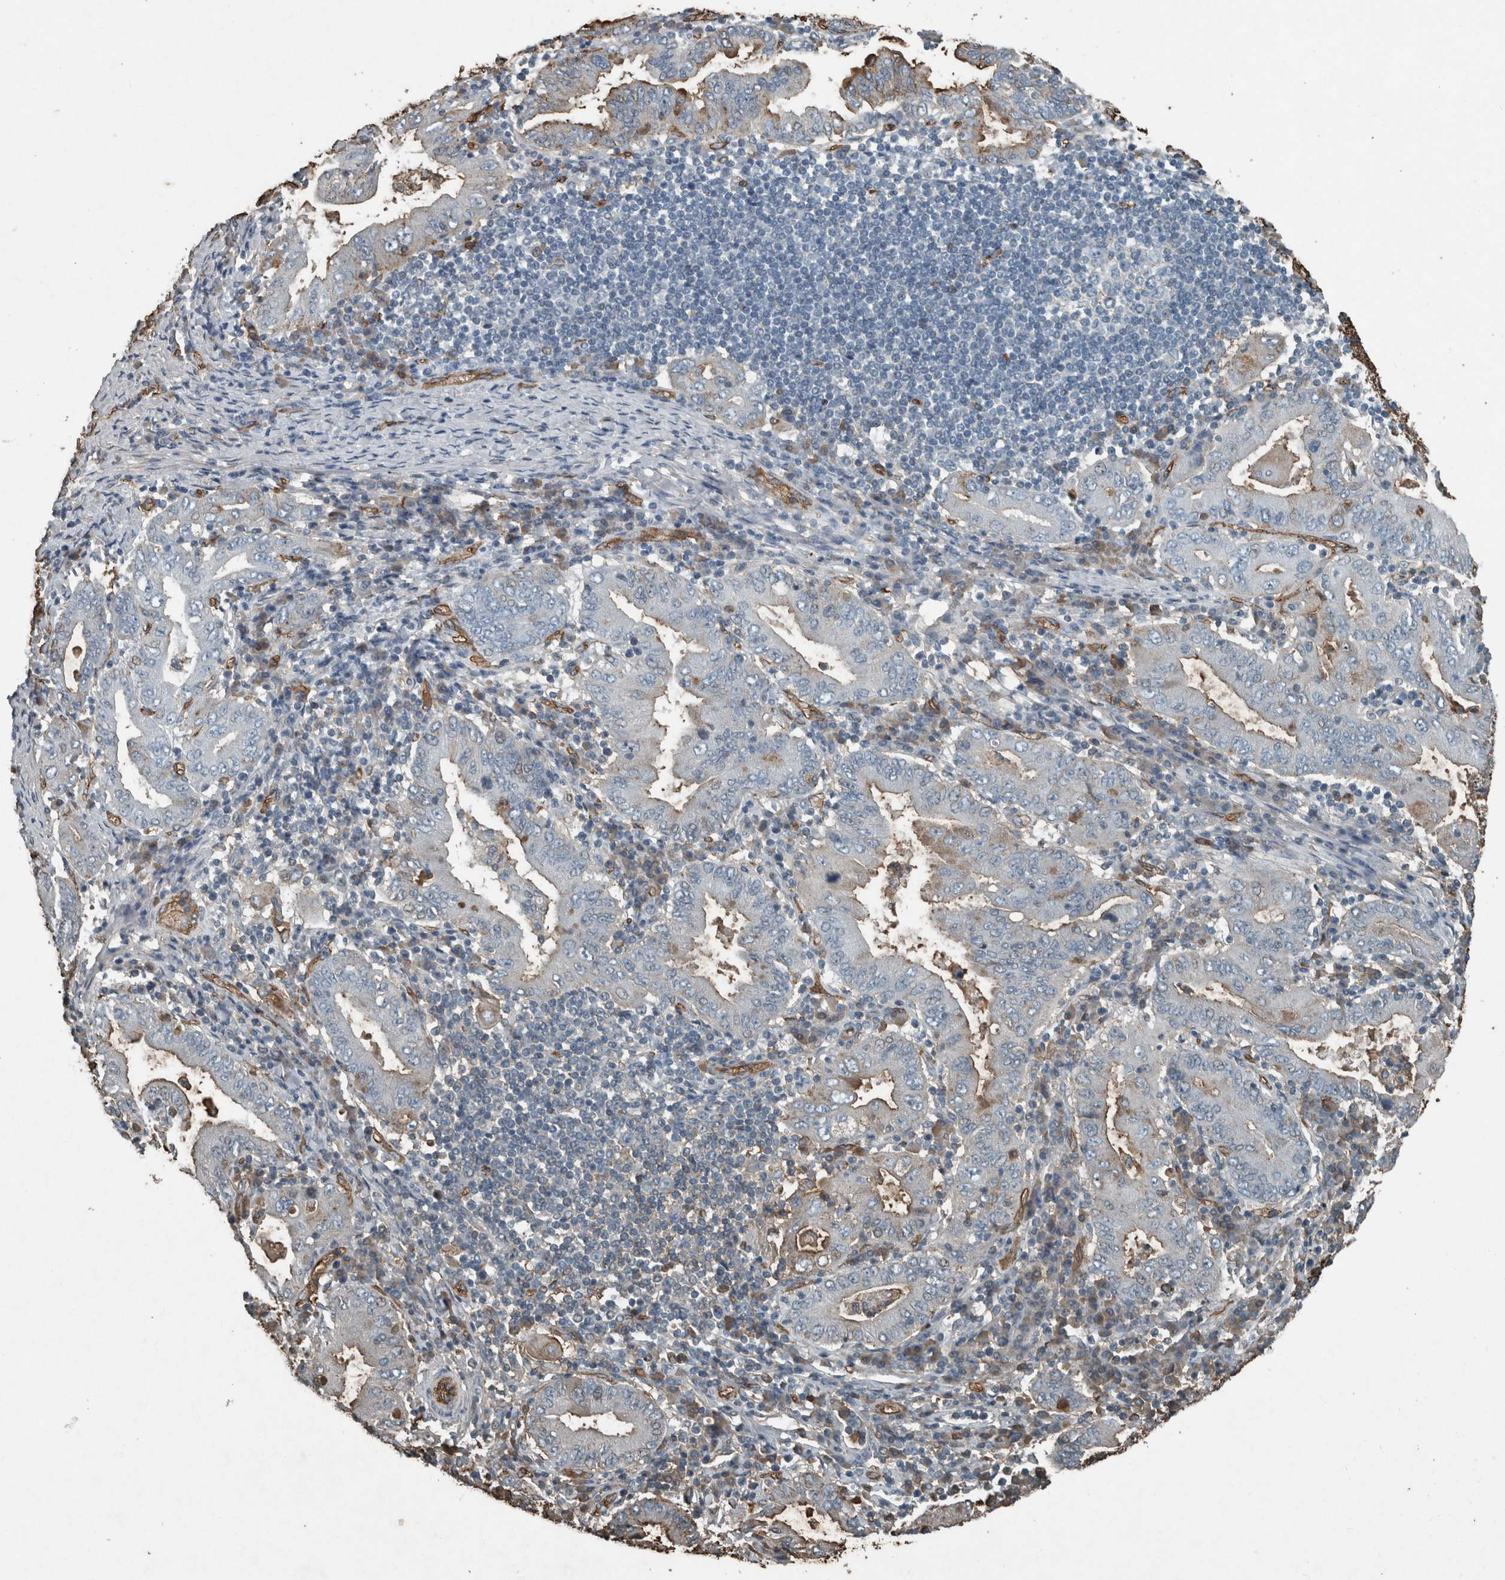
{"staining": {"intensity": "weak", "quantity": "<25%", "location": "cytoplasmic/membranous"}, "tissue": "stomach cancer", "cell_type": "Tumor cells", "image_type": "cancer", "snomed": [{"axis": "morphology", "description": "Normal tissue, NOS"}, {"axis": "morphology", "description": "Adenocarcinoma, NOS"}, {"axis": "topography", "description": "Esophagus"}, {"axis": "topography", "description": "Stomach, upper"}, {"axis": "topography", "description": "Peripheral nerve tissue"}], "caption": "Immunohistochemical staining of stomach cancer (adenocarcinoma) displays no significant positivity in tumor cells.", "gene": "LBP", "patient": {"sex": "male", "age": 62}}